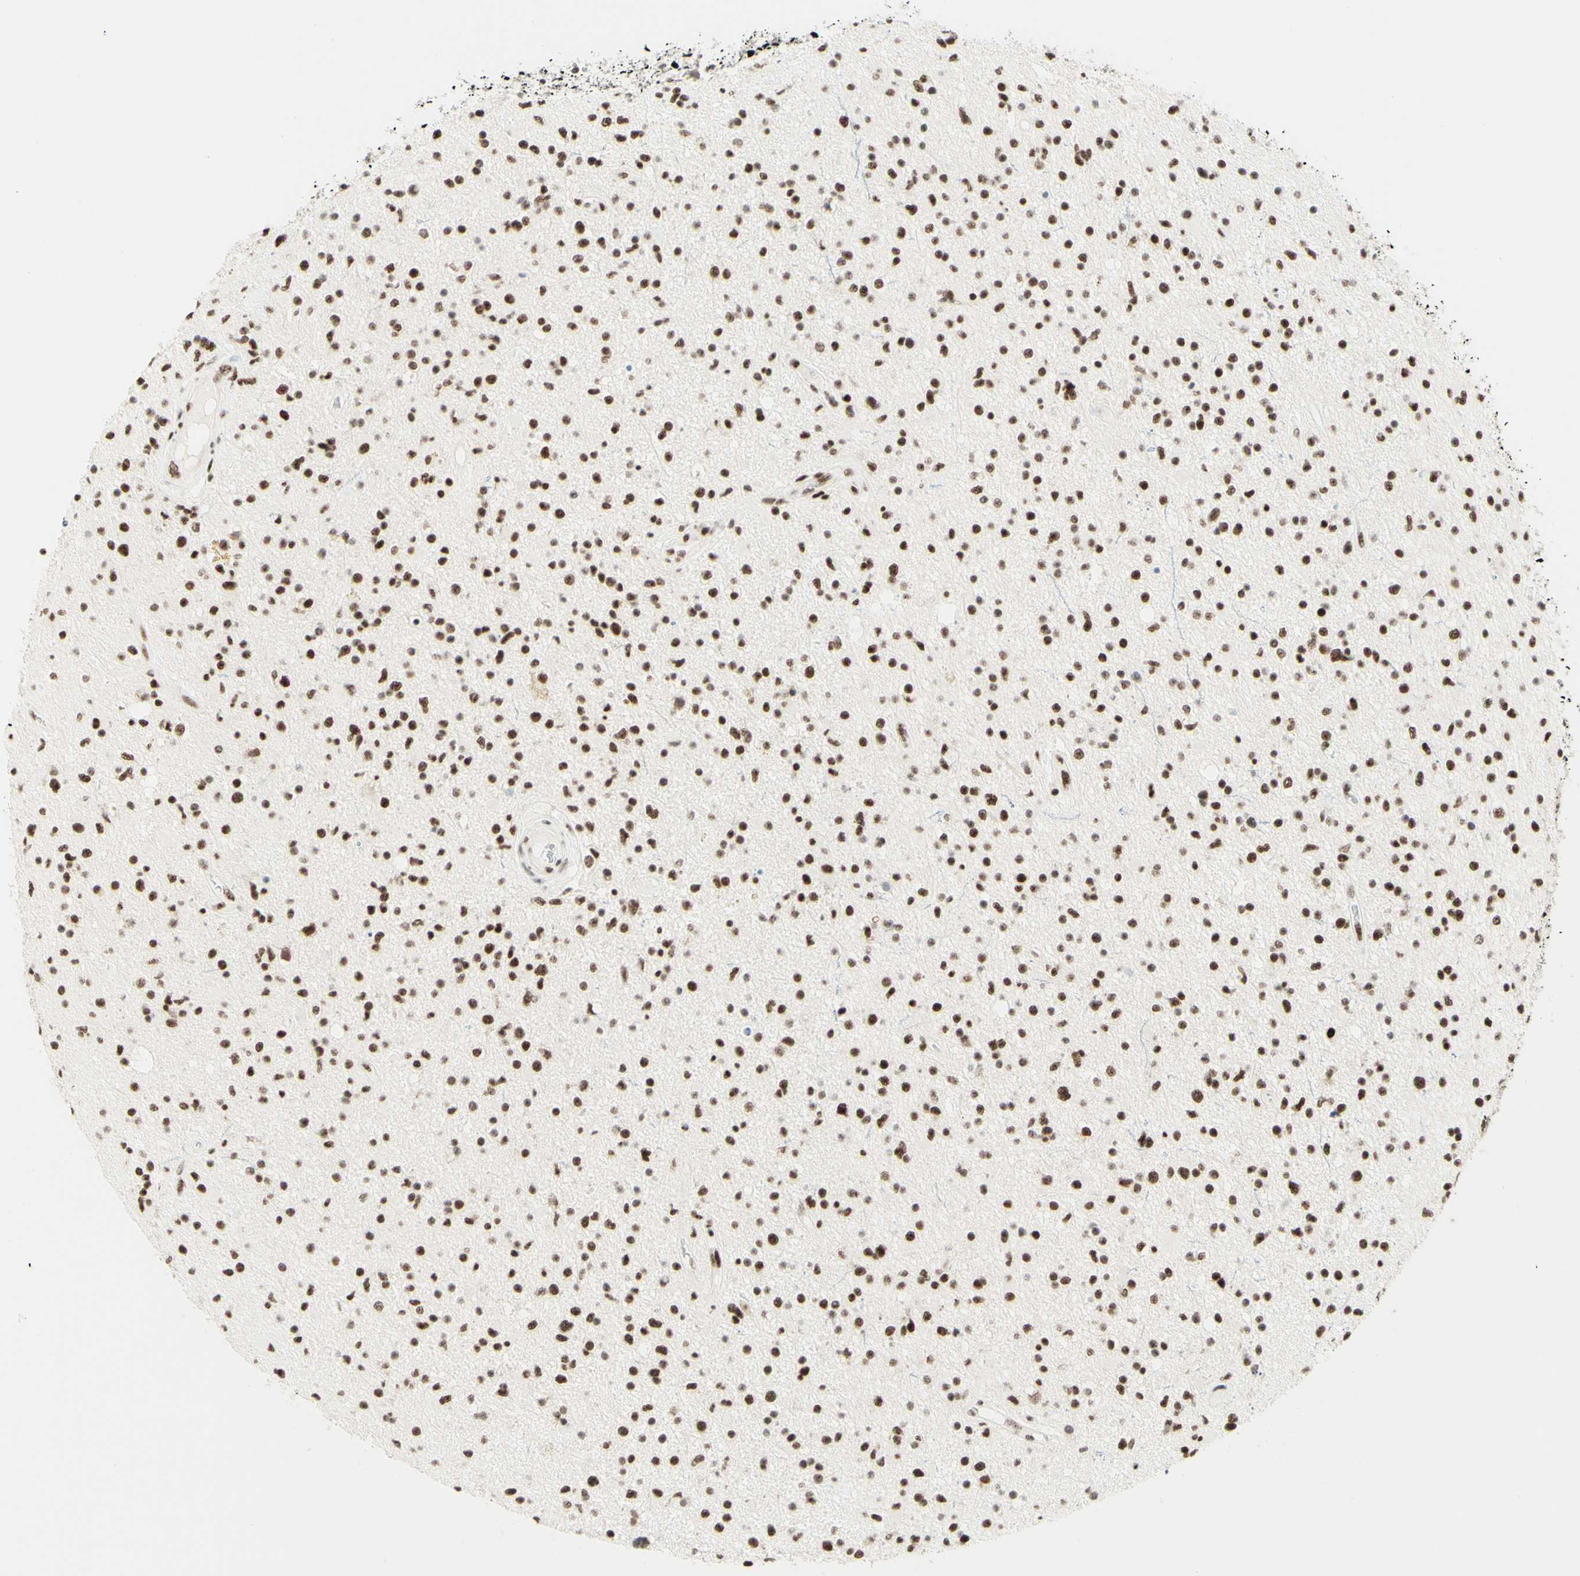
{"staining": {"intensity": "strong", "quantity": ">75%", "location": "nuclear"}, "tissue": "glioma", "cell_type": "Tumor cells", "image_type": "cancer", "snomed": [{"axis": "morphology", "description": "Glioma, malignant, High grade"}, {"axis": "topography", "description": "Brain"}], "caption": "Protein expression analysis of human glioma reveals strong nuclear staining in approximately >75% of tumor cells.", "gene": "WTAP", "patient": {"sex": "male", "age": 33}}